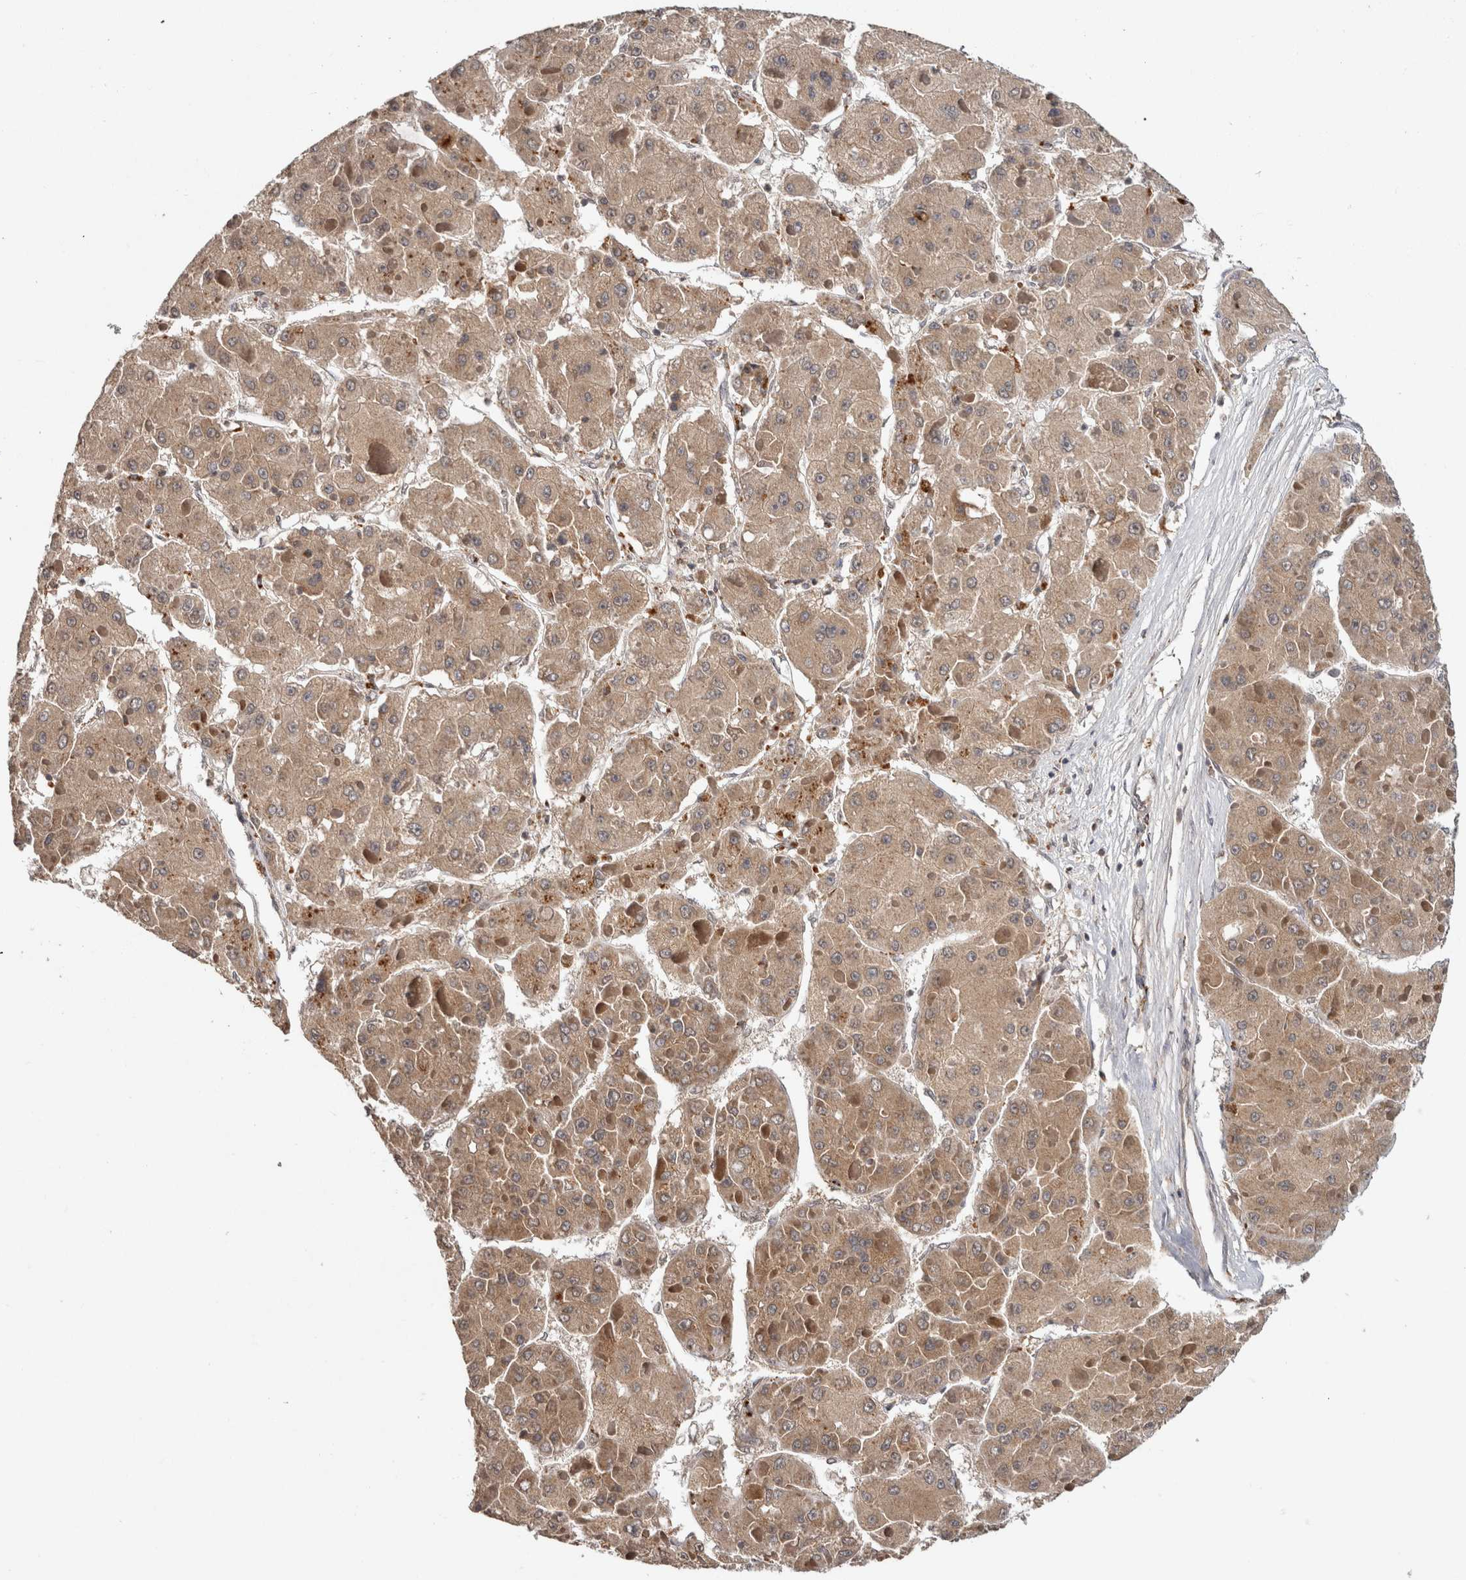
{"staining": {"intensity": "weak", "quantity": ">75%", "location": "cytoplasmic/membranous"}, "tissue": "liver cancer", "cell_type": "Tumor cells", "image_type": "cancer", "snomed": [{"axis": "morphology", "description": "Carcinoma, Hepatocellular, NOS"}, {"axis": "topography", "description": "Liver"}], "caption": "Tumor cells exhibit low levels of weak cytoplasmic/membranous staining in approximately >75% of cells in human liver hepatocellular carcinoma.", "gene": "HMOX2", "patient": {"sex": "female", "age": 73}}